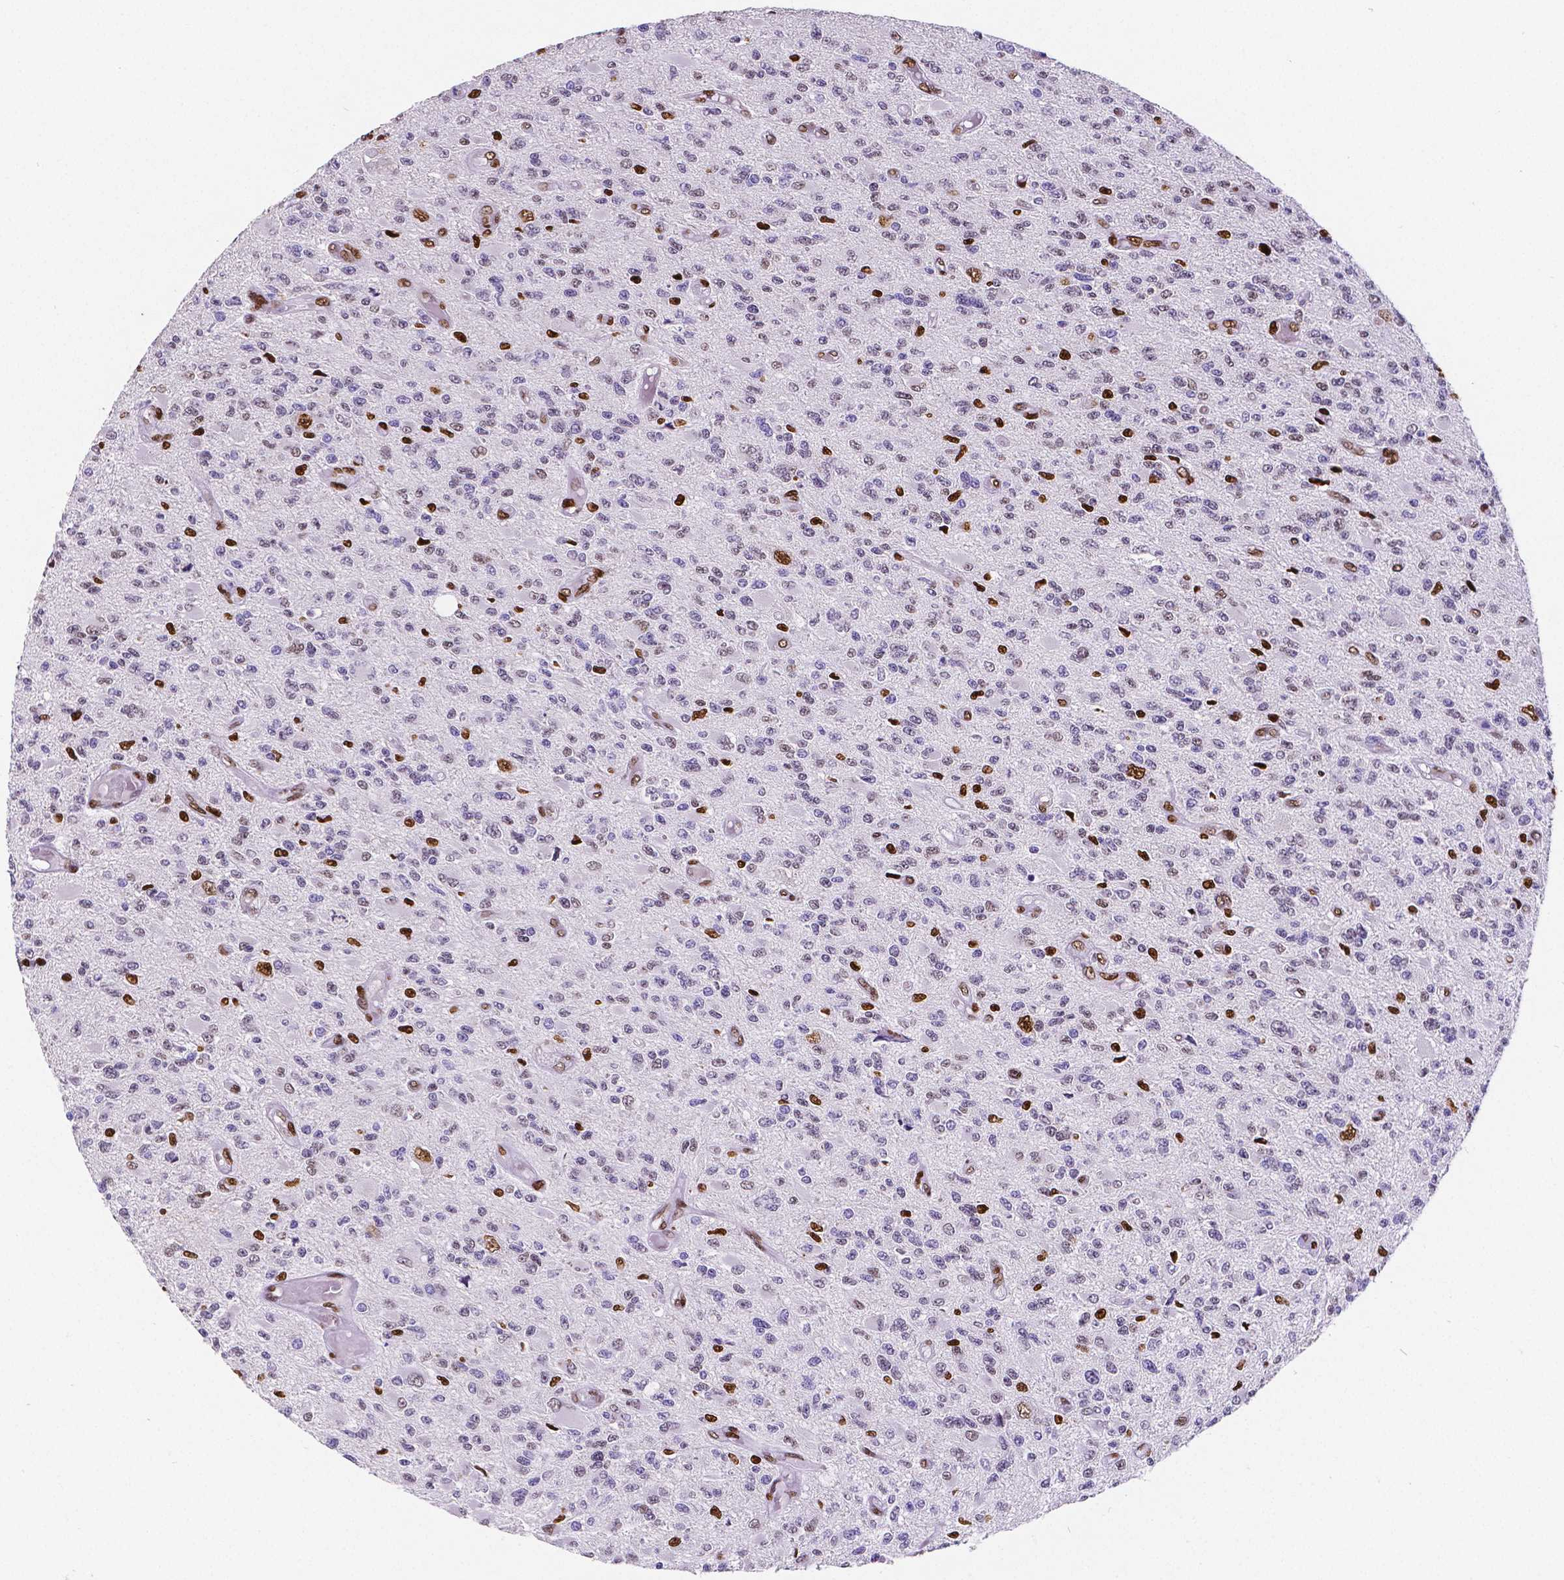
{"staining": {"intensity": "moderate", "quantity": "<25%", "location": "nuclear"}, "tissue": "glioma", "cell_type": "Tumor cells", "image_type": "cancer", "snomed": [{"axis": "morphology", "description": "Glioma, malignant, High grade"}, {"axis": "topography", "description": "Brain"}], "caption": "High-magnification brightfield microscopy of malignant glioma (high-grade) stained with DAB (3,3'-diaminobenzidine) (brown) and counterstained with hematoxylin (blue). tumor cells exhibit moderate nuclear expression is seen in about<25% of cells.", "gene": "MEF2C", "patient": {"sex": "female", "age": 63}}